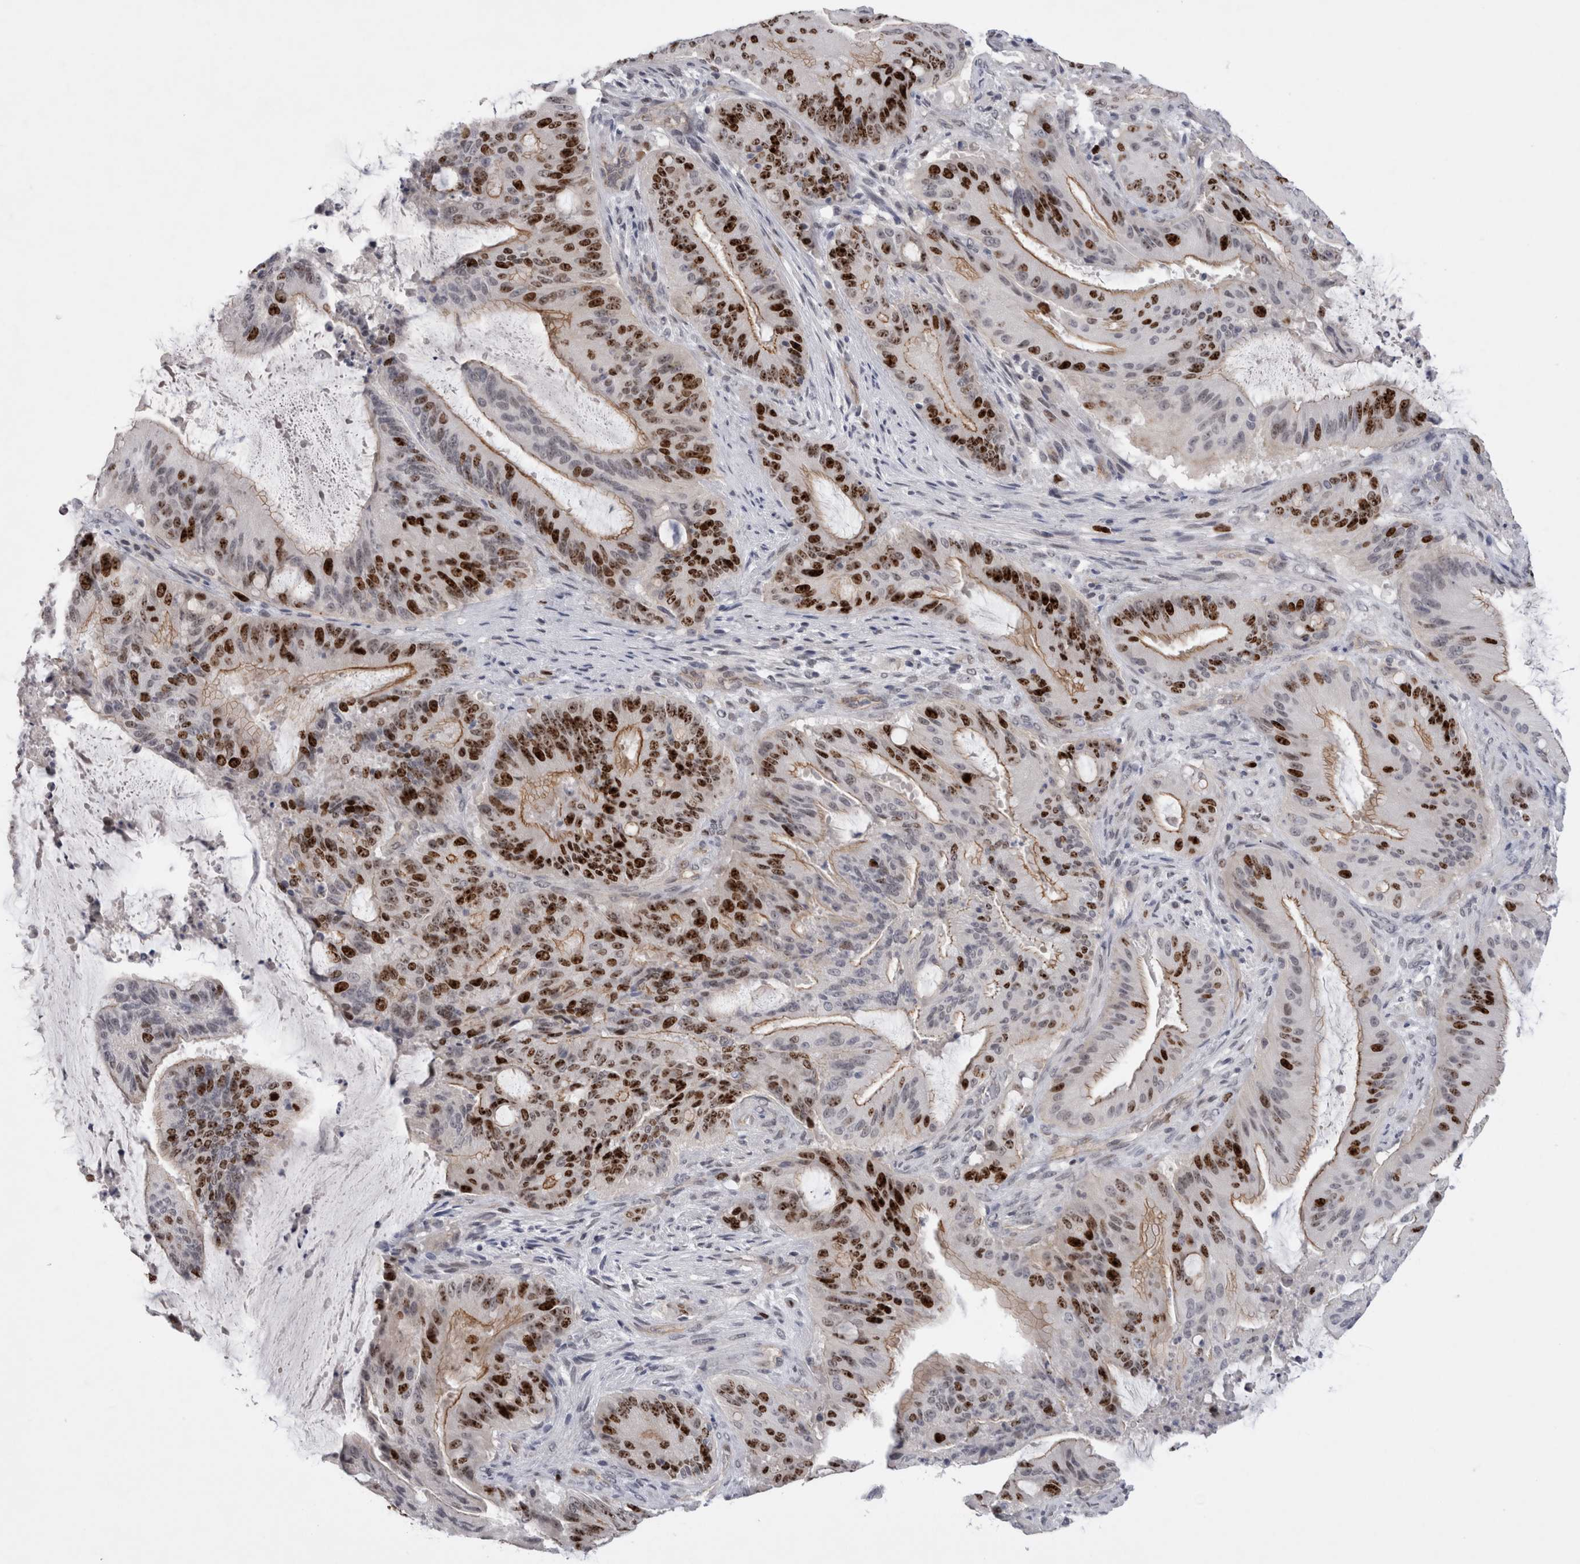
{"staining": {"intensity": "strong", "quantity": "25%-75%", "location": "nuclear"}, "tissue": "liver cancer", "cell_type": "Tumor cells", "image_type": "cancer", "snomed": [{"axis": "morphology", "description": "Normal tissue, NOS"}, {"axis": "morphology", "description": "Cholangiocarcinoma"}, {"axis": "topography", "description": "Liver"}, {"axis": "topography", "description": "Peripheral nerve tissue"}], "caption": "Human liver cancer (cholangiocarcinoma) stained with a protein marker displays strong staining in tumor cells.", "gene": "KIF18B", "patient": {"sex": "female", "age": 73}}